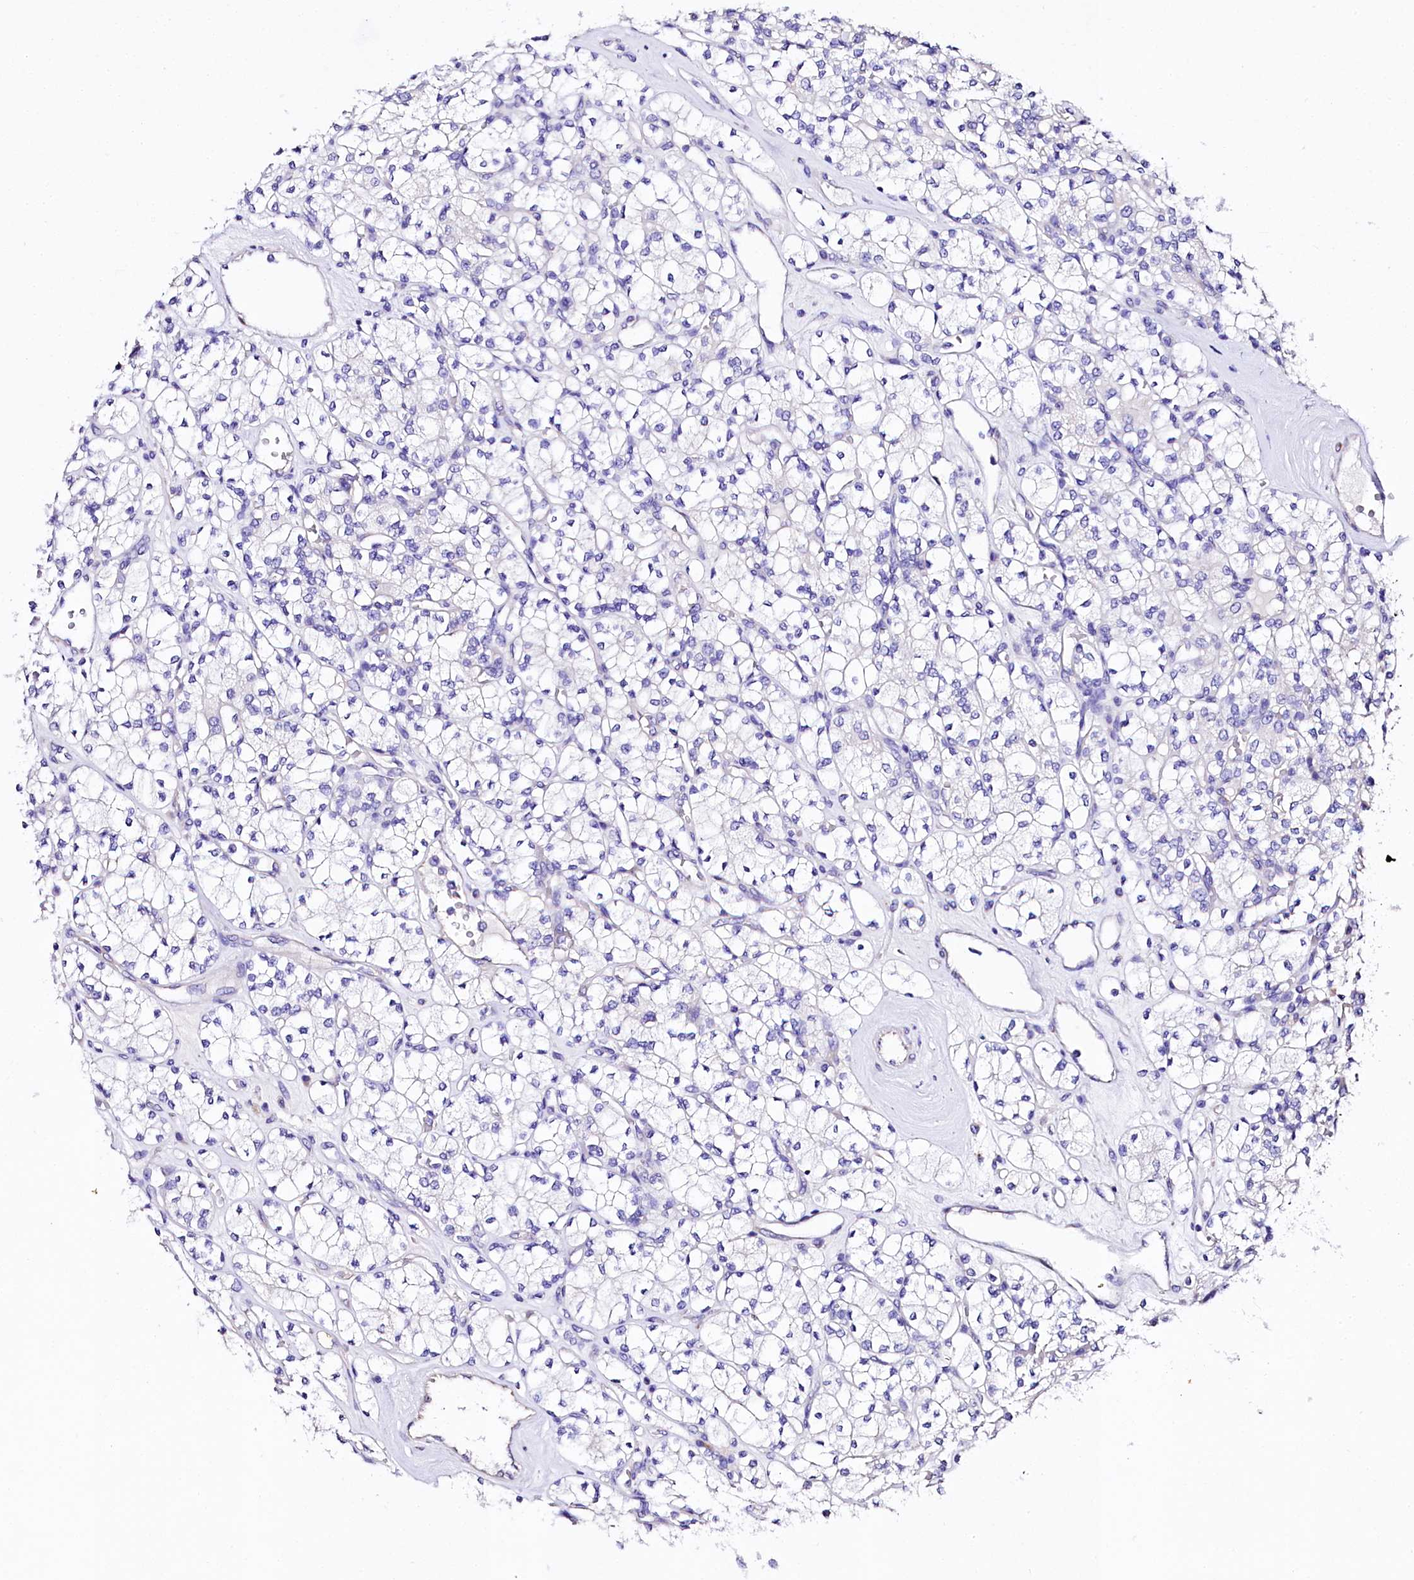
{"staining": {"intensity": "negative", "quantity": "none", "location": "none"}, "tissue": "renal cancer", "cell_type": "Tumor cells", "image_type": "cancer", "snomed": [{"axis": "morphology", "description": "Adenocarcinoma, NOS"}, {"axis": "topography", "description": "Kidney"}], "caption": "An immunohistochemistry (IHC) micrograph of renal adenocarcinoma is shown. There is no staining in tumor cells of renal adenocarcinoma.", "gene": "A2ML1", "patient": {"sex": "male", "age": 77}}